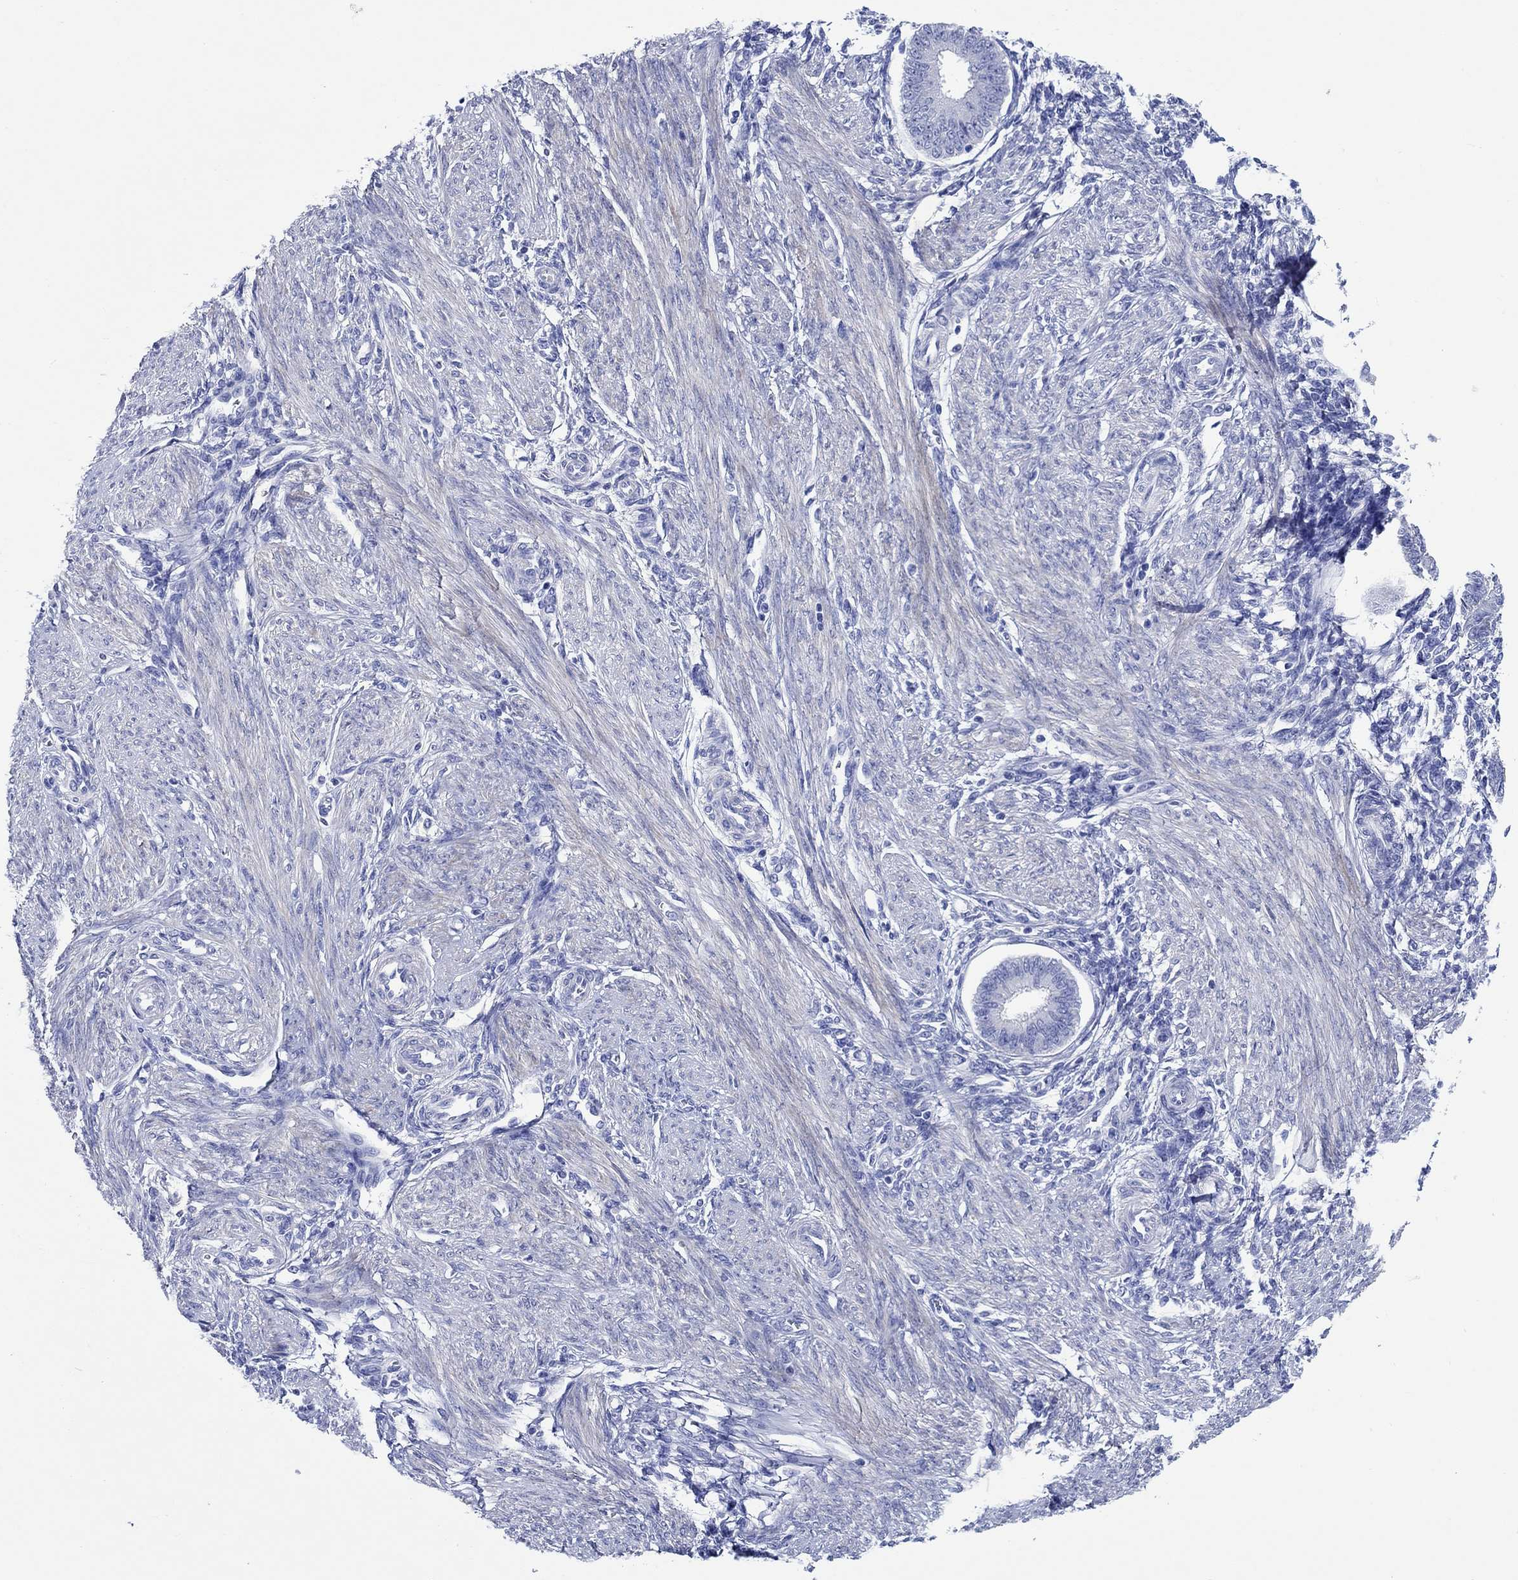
{"staining": {"intensity": "negative", "quantity": "none", "location": "none"}, "tissue": "endometrium", "cell_type": "Cells in endometrial stroma", "image_type": "normal", "snomed": [{"axis": "morphology", "description": "Normal tissue, NOS"}, {"axis": "topography", "description": "Endometrium"}], "caption": "Endometrium stained for a protein using IHC shows no expression cells in endometrial stroma.", "gene": "SHISA4", "patient": {"sex": "female", "age": 39}}